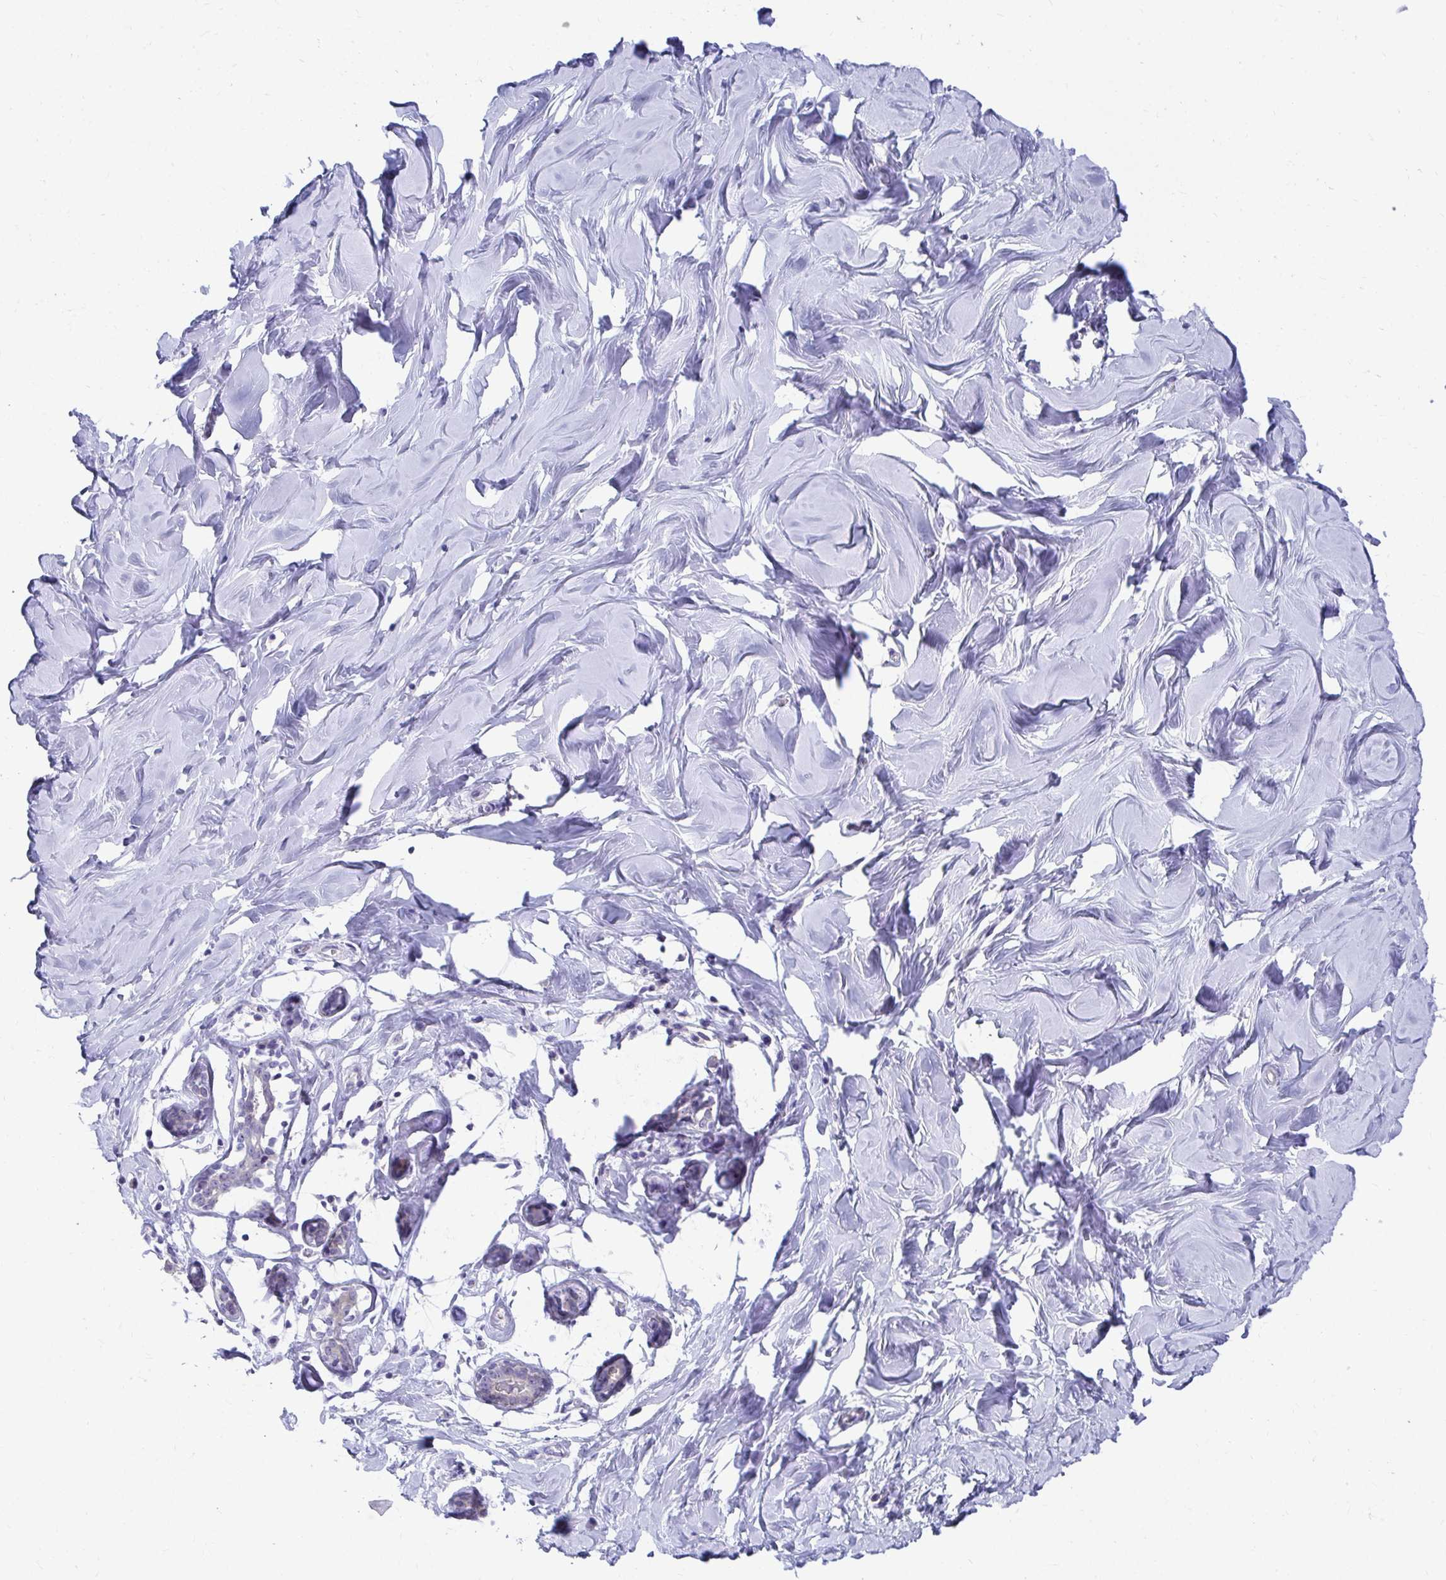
{"staining": {"intensity": "negative", "quantity": "none", "location": "none"}, "tissue": "breast", "cell_type": "Adipocytes", "image_type": "normal", "snomed": [{"axis": "morphology", "description": "Normal tissue, NOS"}, {"axis": "topography", "description": "Breast"}], "caption": "Immunohistochemistry histopathology image of benign human breast stained for a protein (brown), which exhibits no positivity in adipocytes.", "gene": "C19orf81", "patient": {"sex": "female", "age": 27}}